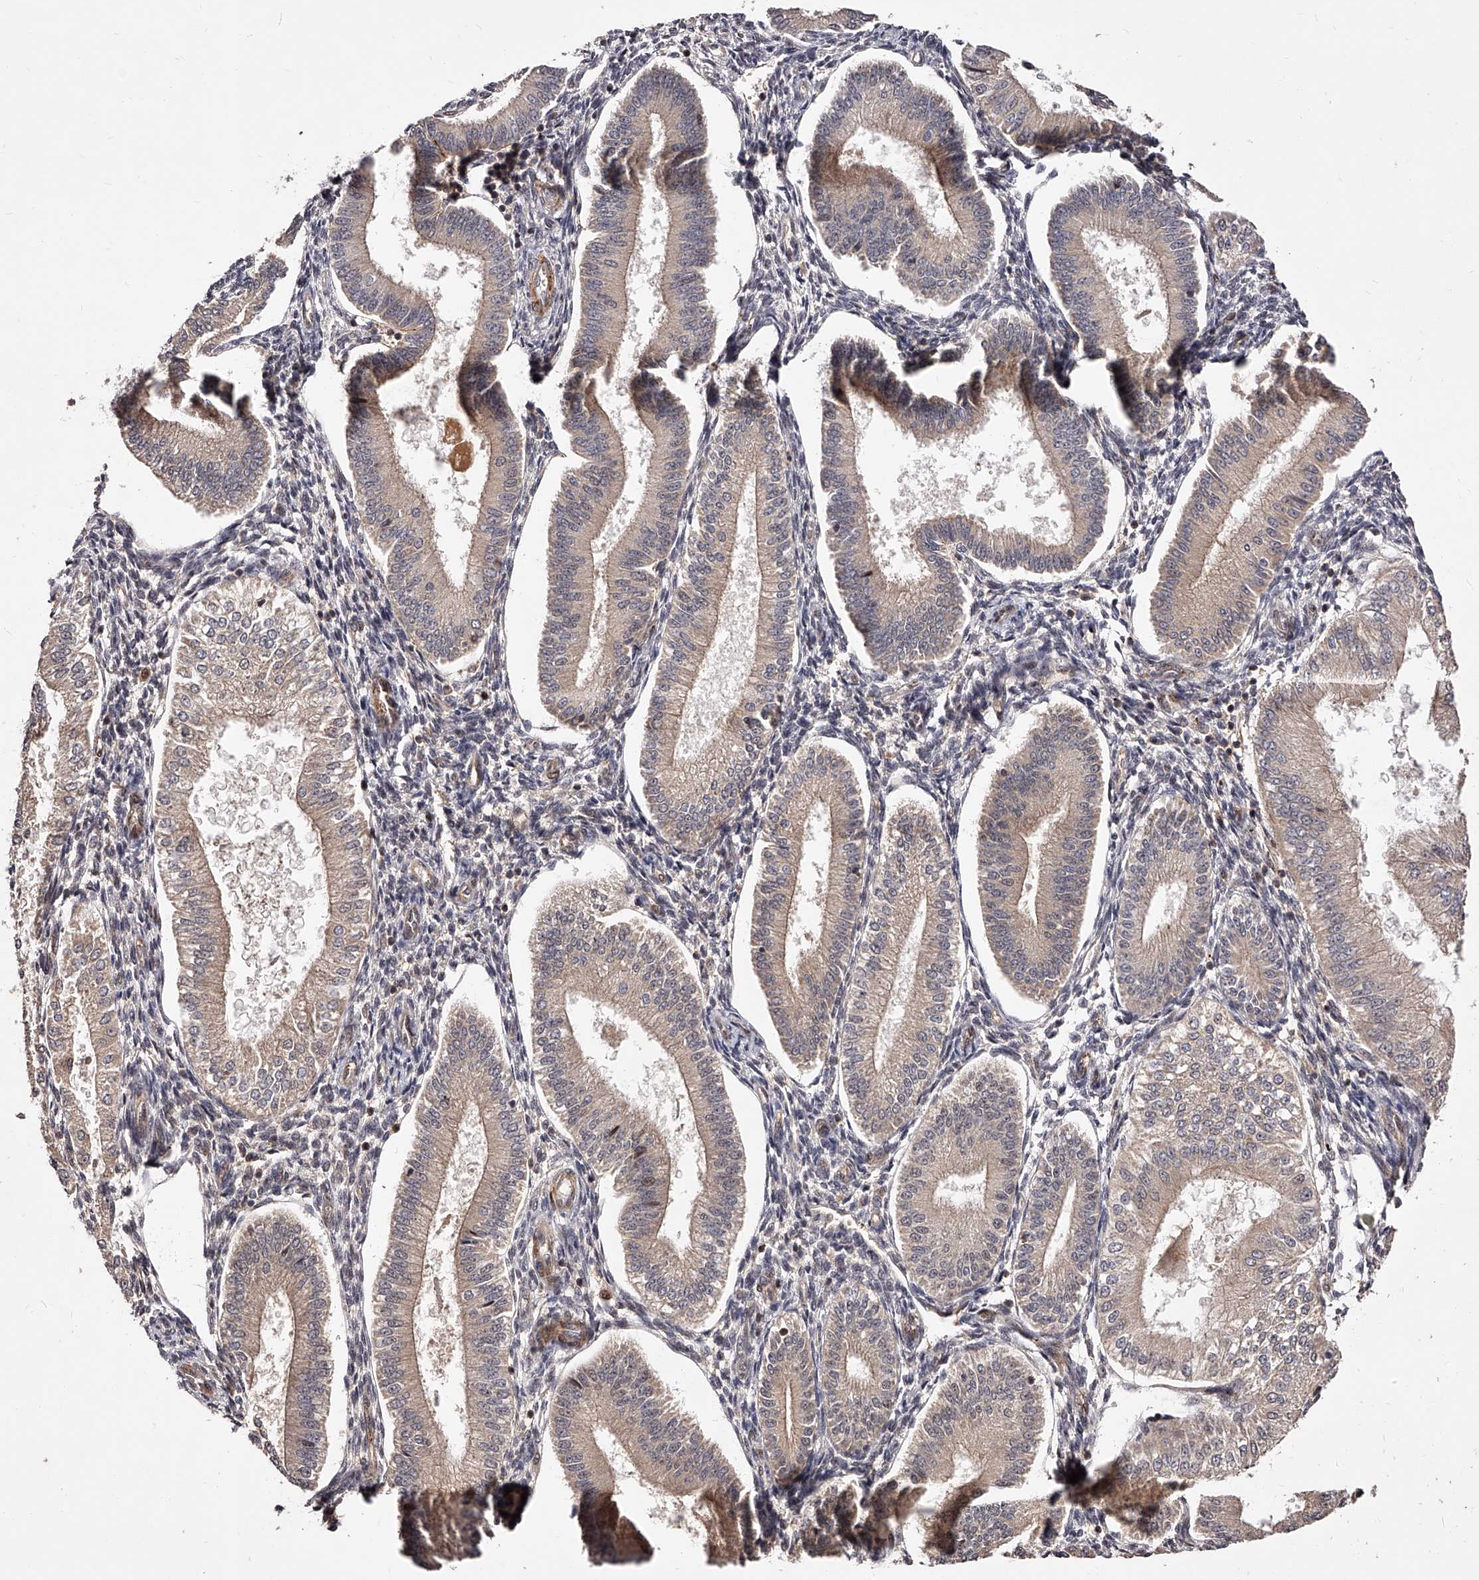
{"staining": {"intensity": "weak", "quantity": "25%-75%", "location": "cytoplasmic/membranous"}, "tissue": "endometrium", "cell_type": "Cells in endometrial stroma", "image_type": "normal", "snomed": [{"axis": "morphology", "description": "Normal tissue, NOS"}, {"axis": "topography", "description": "Endometrium"}], "caption": "Immunohistochemistry image of normal human endometrium stained for a protein (brown), which shows low levels of weak cytoplasmic/membranous positivity in about 25%-75% of cells in endometrial stroma.", "gene": "CUL7", "patient": {"sex": "female", "age": 39}}